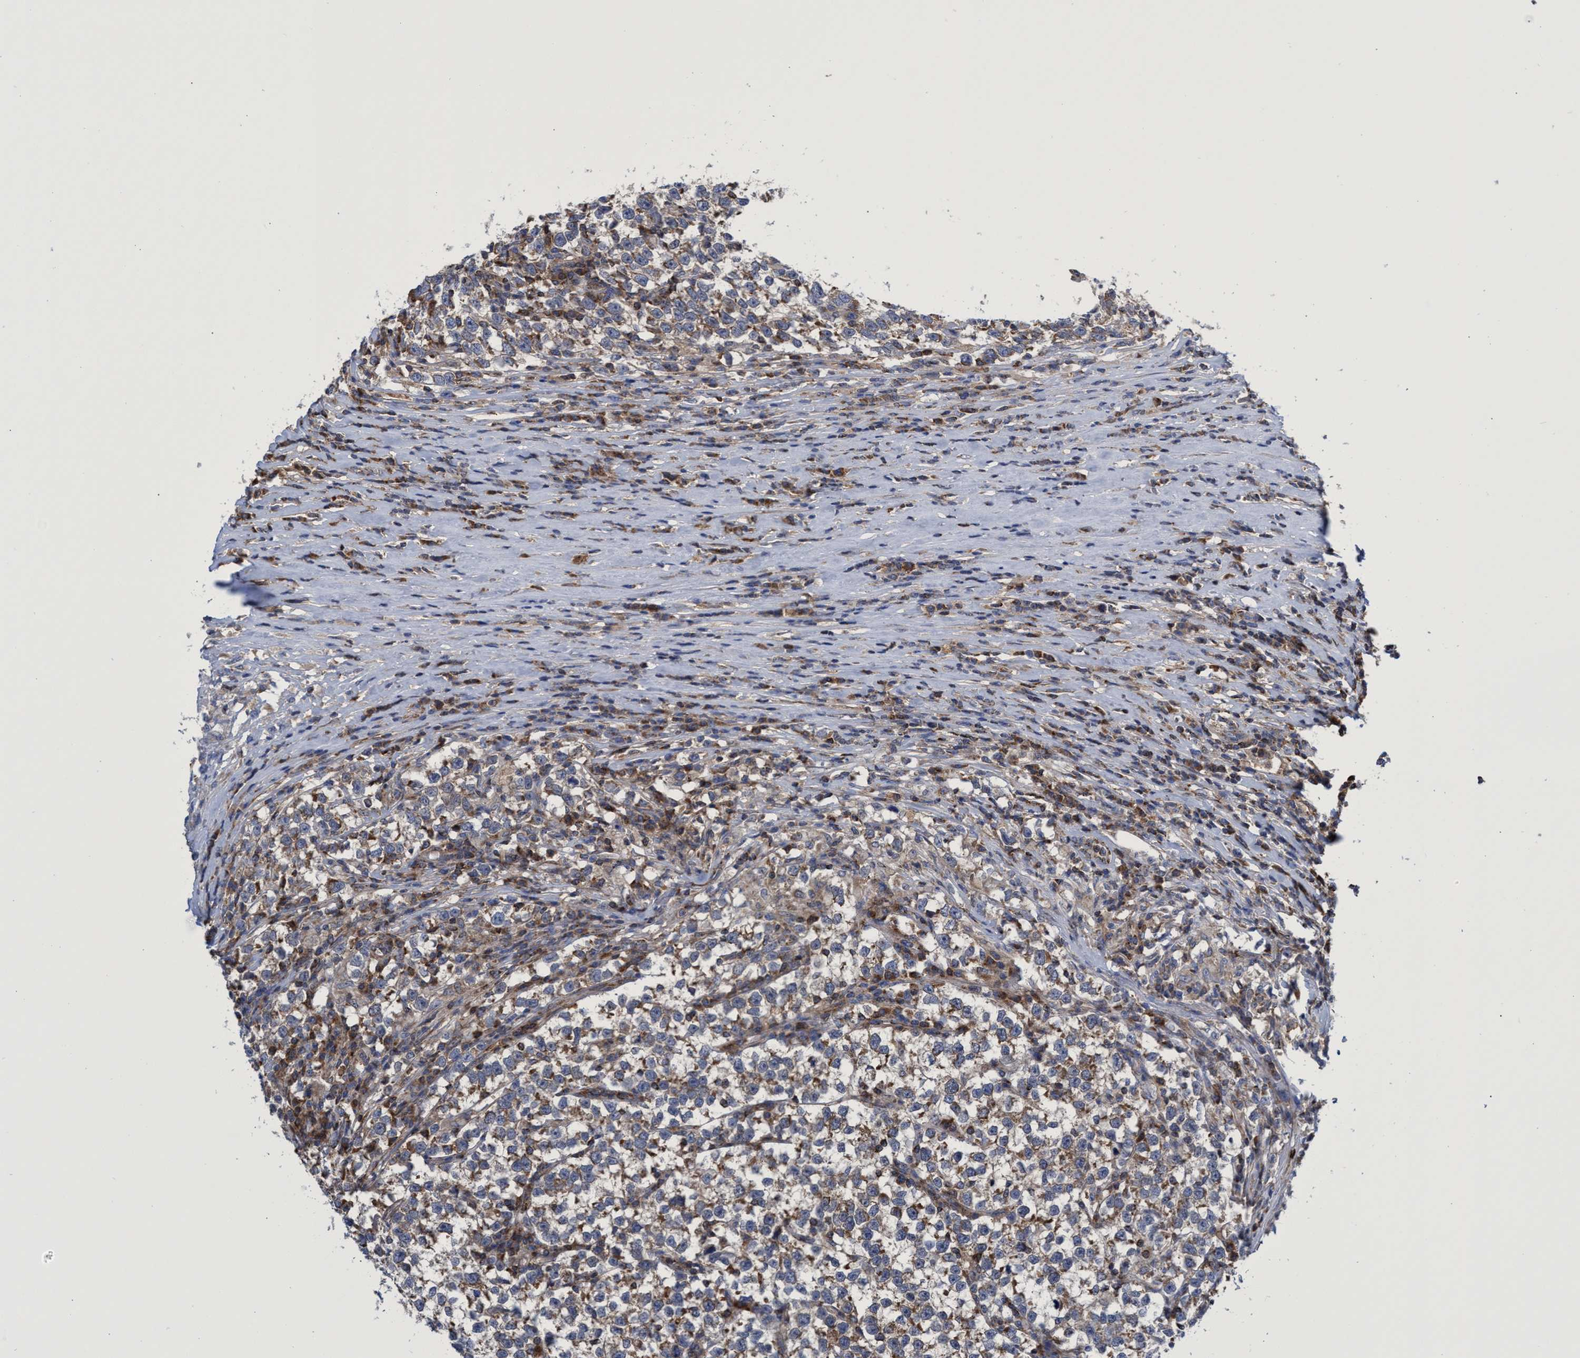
{"staining": {"intensity": "weak", "quantity": ">75%", "location": "cytoplasmic/membranous"}, "tissue": "testis cancer", "cell_type": "Tumor cells", "image_type": "cancer", "snomed": [{"axis": "morphology", "description": "Normal tissue, NOS"}, {"axis": "morphology", "description": "Seminoma, NOS"}, {"axis": "topography", "description": "Testis"}], "caption": "This image demonstrates testis cancer (seminoma) stained with IHC to label a protein in brown. The cytoplasmic/membranous of tumor cells show weak positivity for the protein. Nuclei are counter-stained blue.", "gene": "CRYZ", "patient": {"sex": "male", "age": 43}}